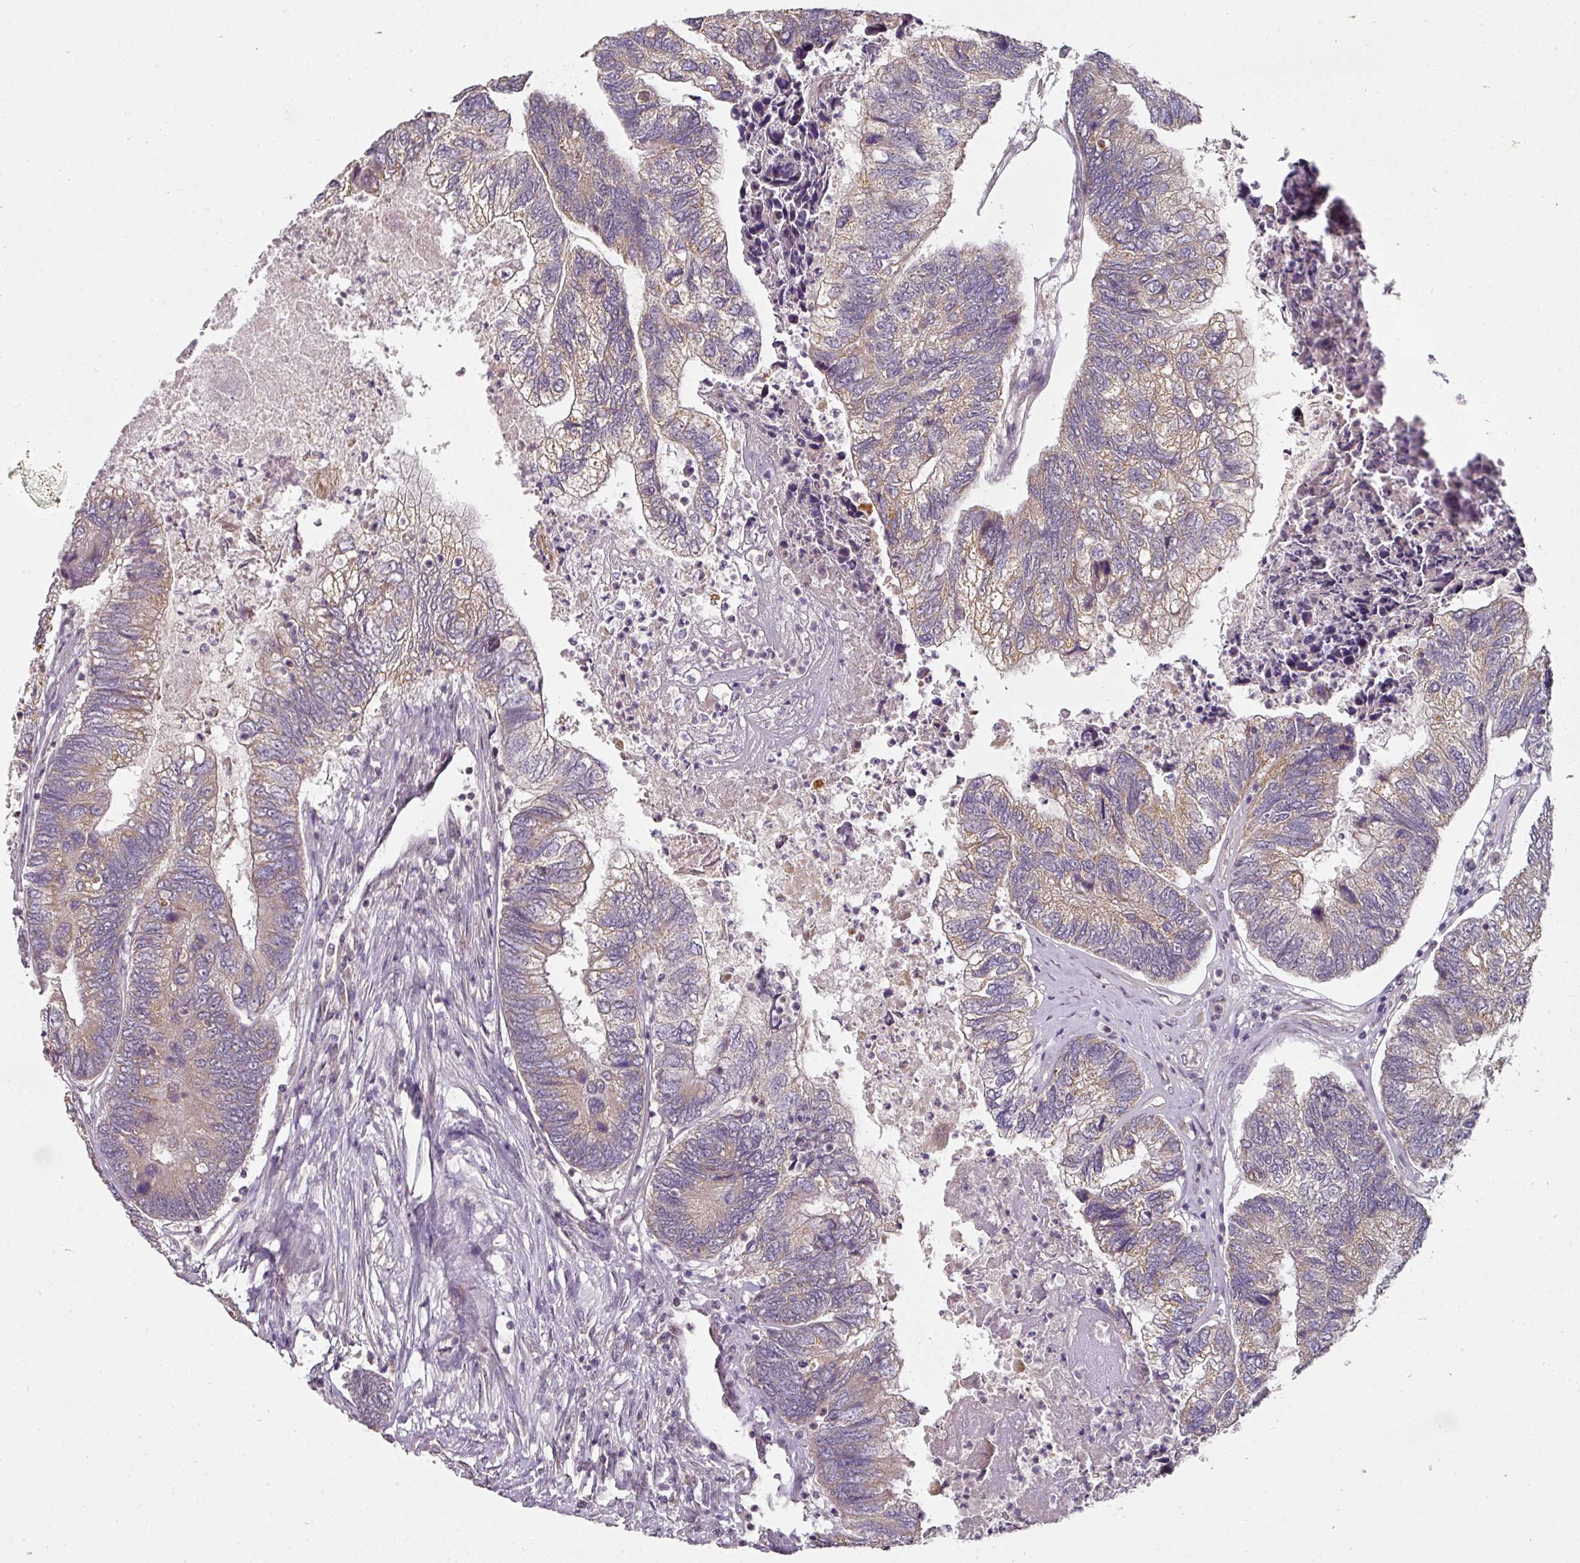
{"staining": {"intensity": "weak", "quantity": "25%-75%", "location": "cytoplasmic/membranous"}, "tissue": "colorectal cancer", "cell_type": "Tumor cells", "image_type": "cancer", "snomed": [{"axis": "morphology", "description": "Adenocarcinoma, NOS"}, {"axis": "topography", "description": "Colon"}], "caption": "Immunohistochemistry photomicrograph of neoplastic tissue: human adenocarcinoma (colorectal) stained using IHC reveals low levels of weak protein expression localized specifically in the cytoplasmic/membranous of tumor cells, appearing as a cytoplasmic/membranous brown color.", "gene": "MAP2K2", "patient": {"sex": "female", "age": 67}}